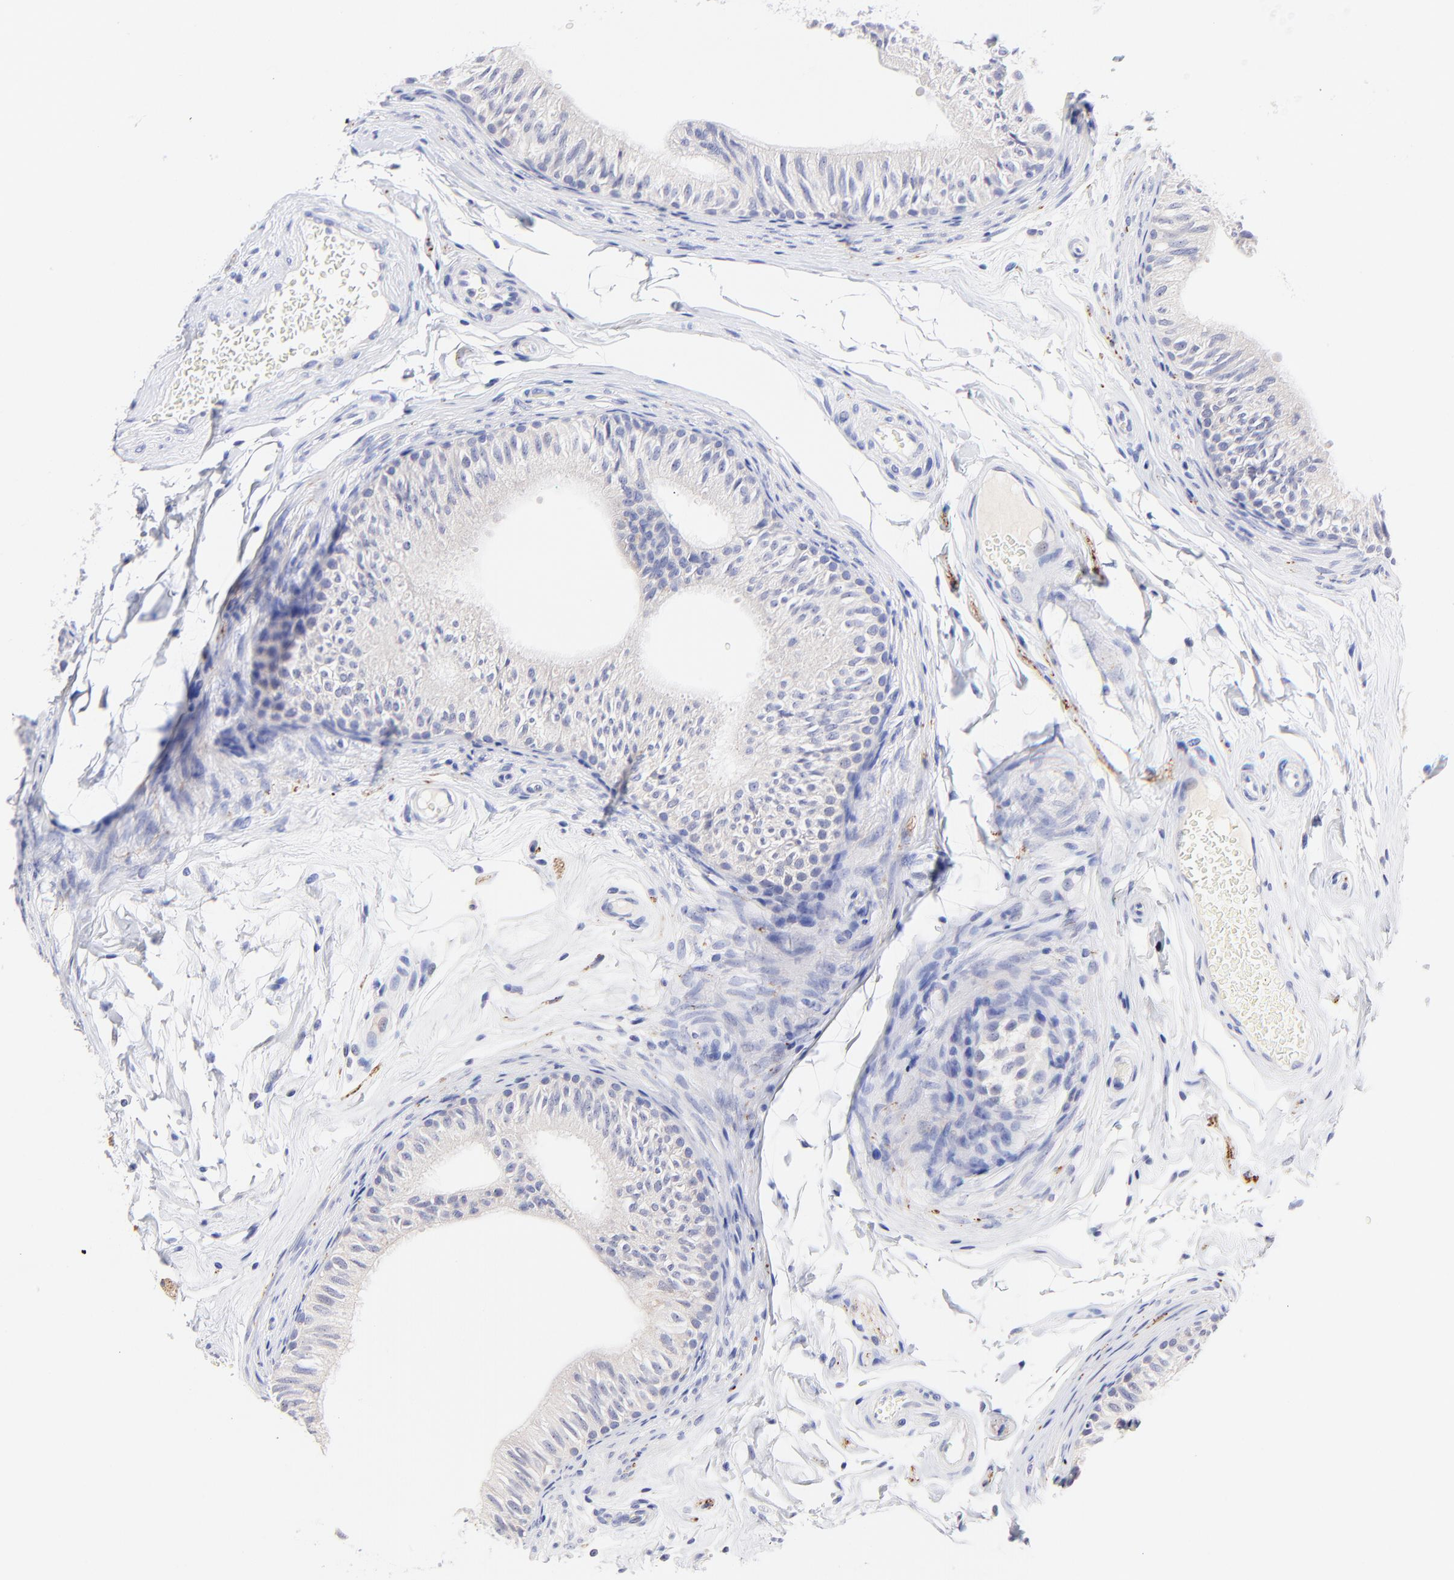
{"staining": {"intensity": "negative", "quantity": "none", "location": "none"}, "tissue": "epididymis", "cell_type": "Glandular cells", "image_type": "normal", "snomed": [{"axis": "morphology", "description": "Normal tissue, NOS"}, {"axis": "topography", "description": "Testis"}, {"axis": "topography", "description": "Epididymis"}], "caption": "An immunohistochemistry micrograph of unremarkable epididymis is shown. There is no staining in glandular cells of epididymis.", "gene": "RAB3A", "patient": {"sex": "male", "age": 36}}